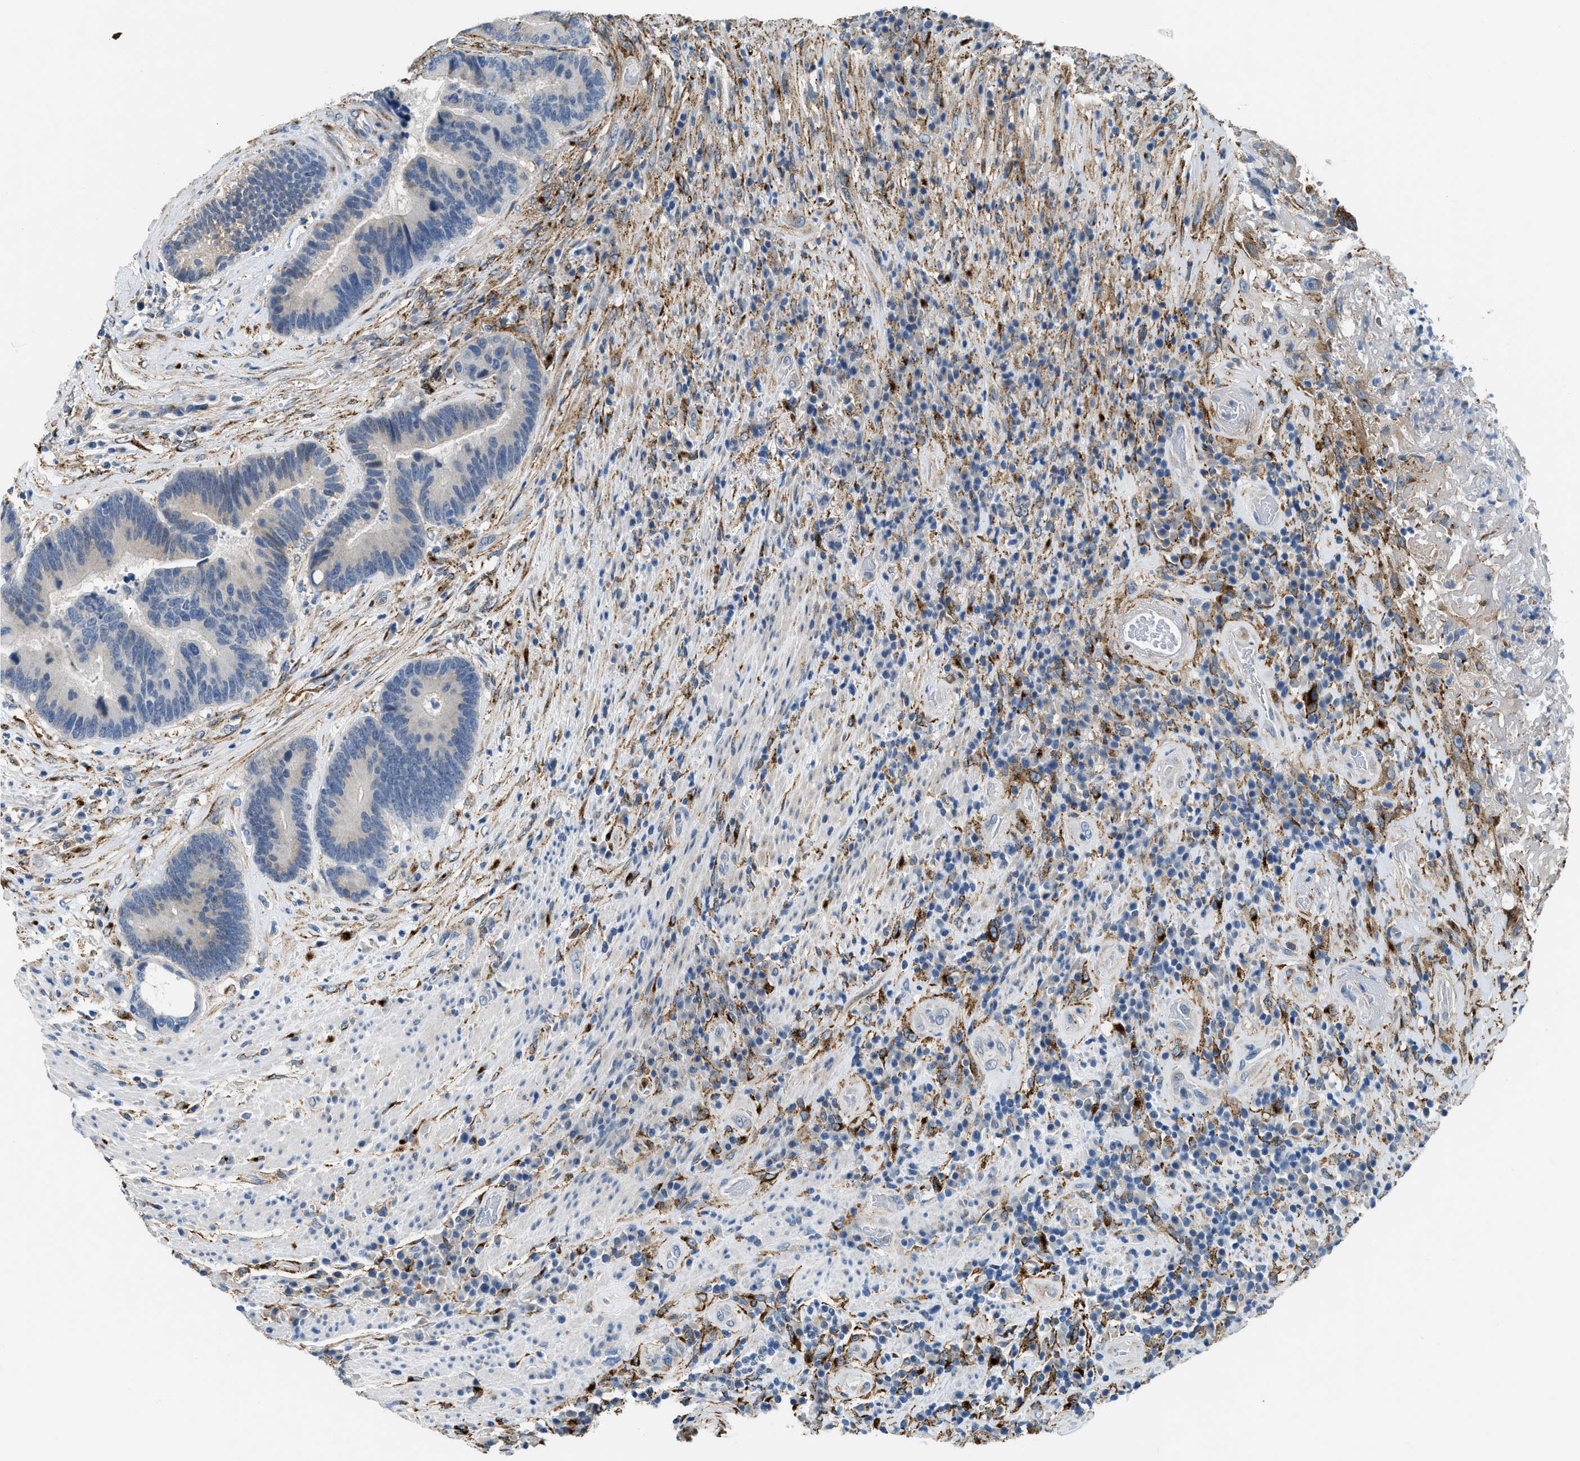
{"staining": {"intensity": "weak", "quantity": "<25%", "location": "cytoplasmic/membranous"}, "tissue": "colorectal cancer", "cell_type": "Tumor cells", "image_type": "cancer", "snomed": [{"axis": "morphology", "description": "Adenocarcinoma, NOS"}, {"axis": "topography", "description": "Rectum"}], "caption": "High power microscopy photomicrograph of an immunohistochemistry (IHC) image of colorectal cancer, revealing no significant expression in tumor cells. (Brightfield microscopy of DAB immunohistochemistry (IHC) at high magnification).", "gene": "LRP1", "patient": {"sex": "female", "age": 89}}